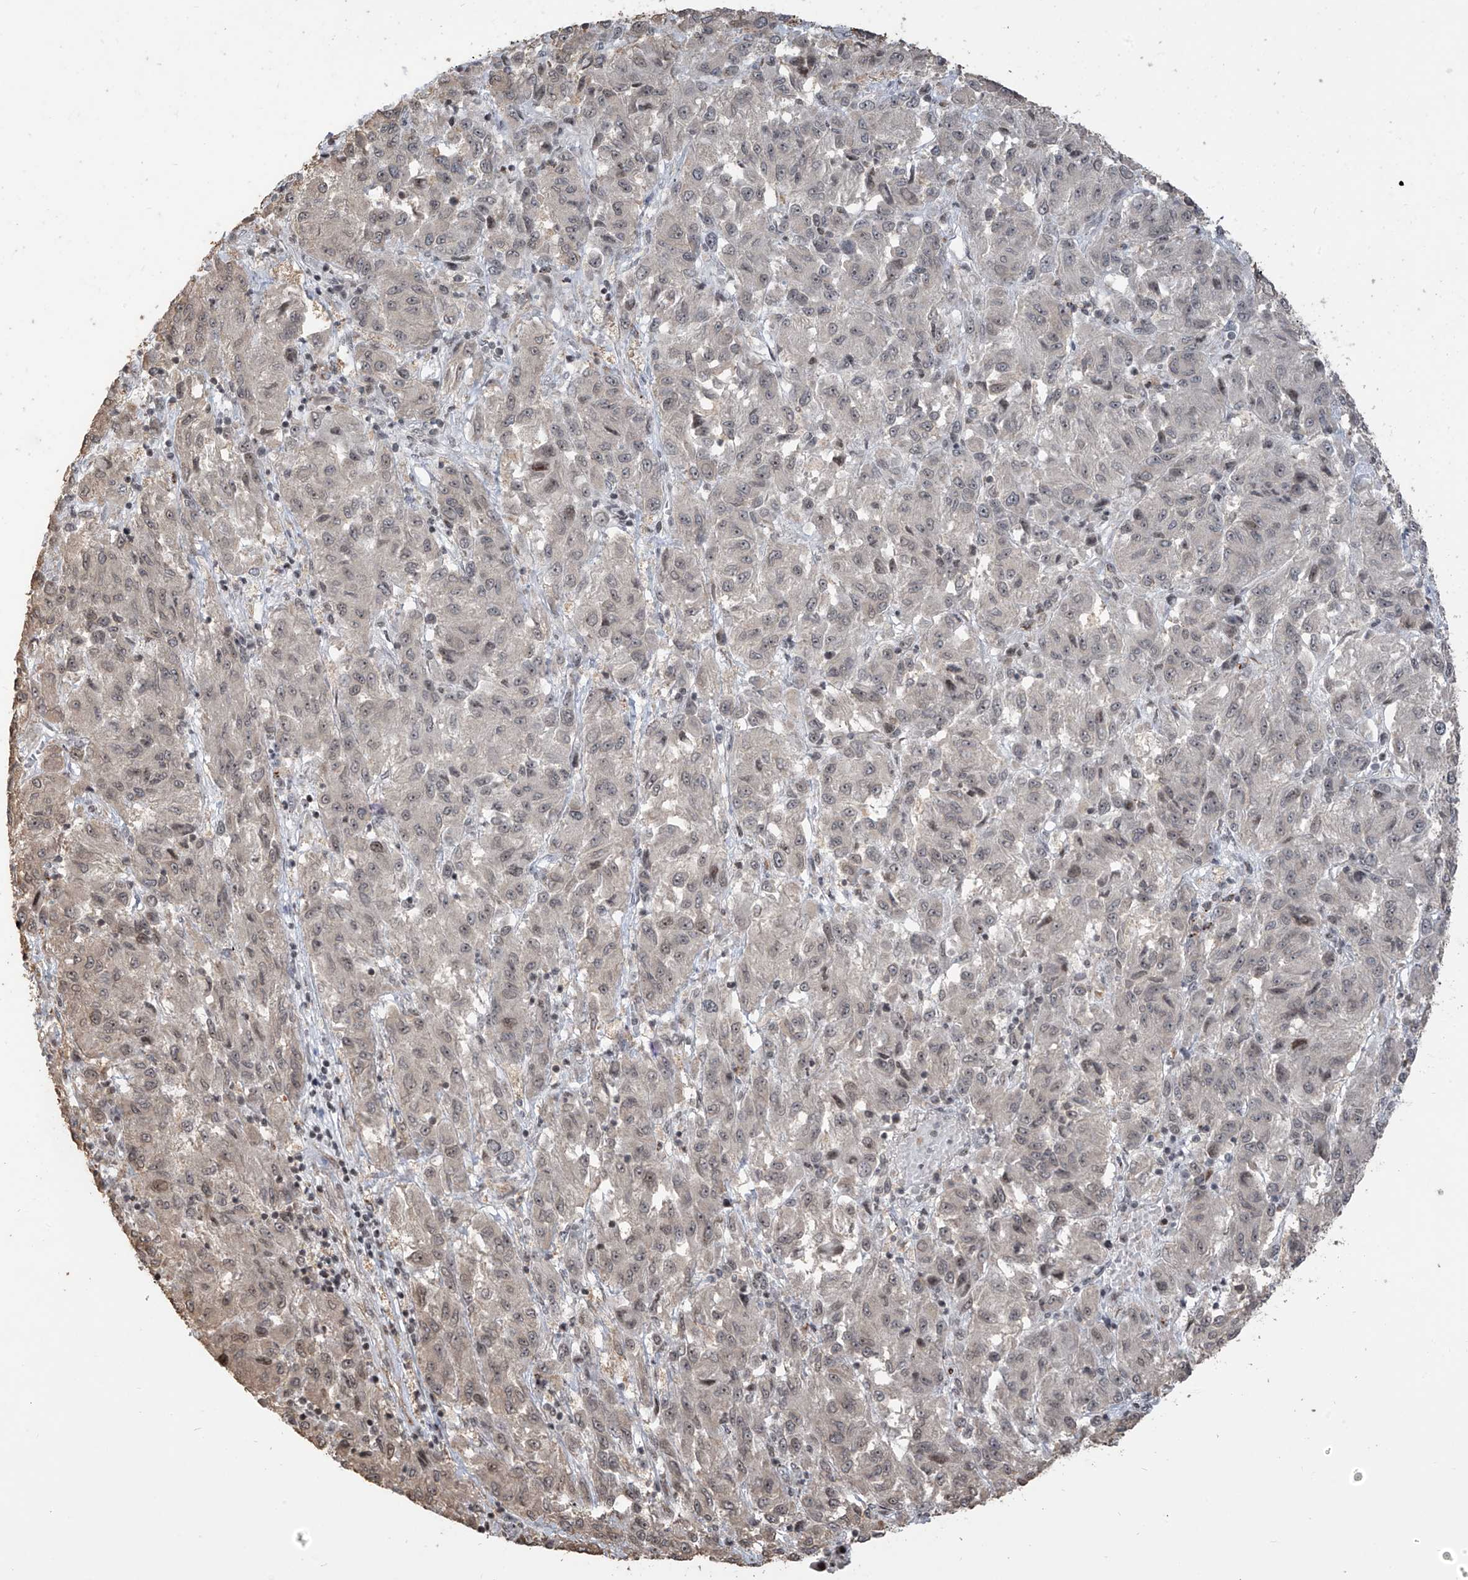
{"staining": {"intensity": "weak", "quantity": "<25%", "location": "nuclear"}, "tissue": "melanoma", "cell_type": "Tumor cells", "image_type": "cancer", "snomed": [{"axis": "morphology", "description": "Malignant melanoma, Metastatic site"}, {"axis": "topography", "description": "Lung"}], "caption": "Immunohistochemical staining of human melanoma displays no significant expression in tumor cells. (DAB immunohistochemistry visualized using brightfield microscopy, high magnification).", "gene": "METAP1D", "patient": {"sex": "male", "age": 64}}